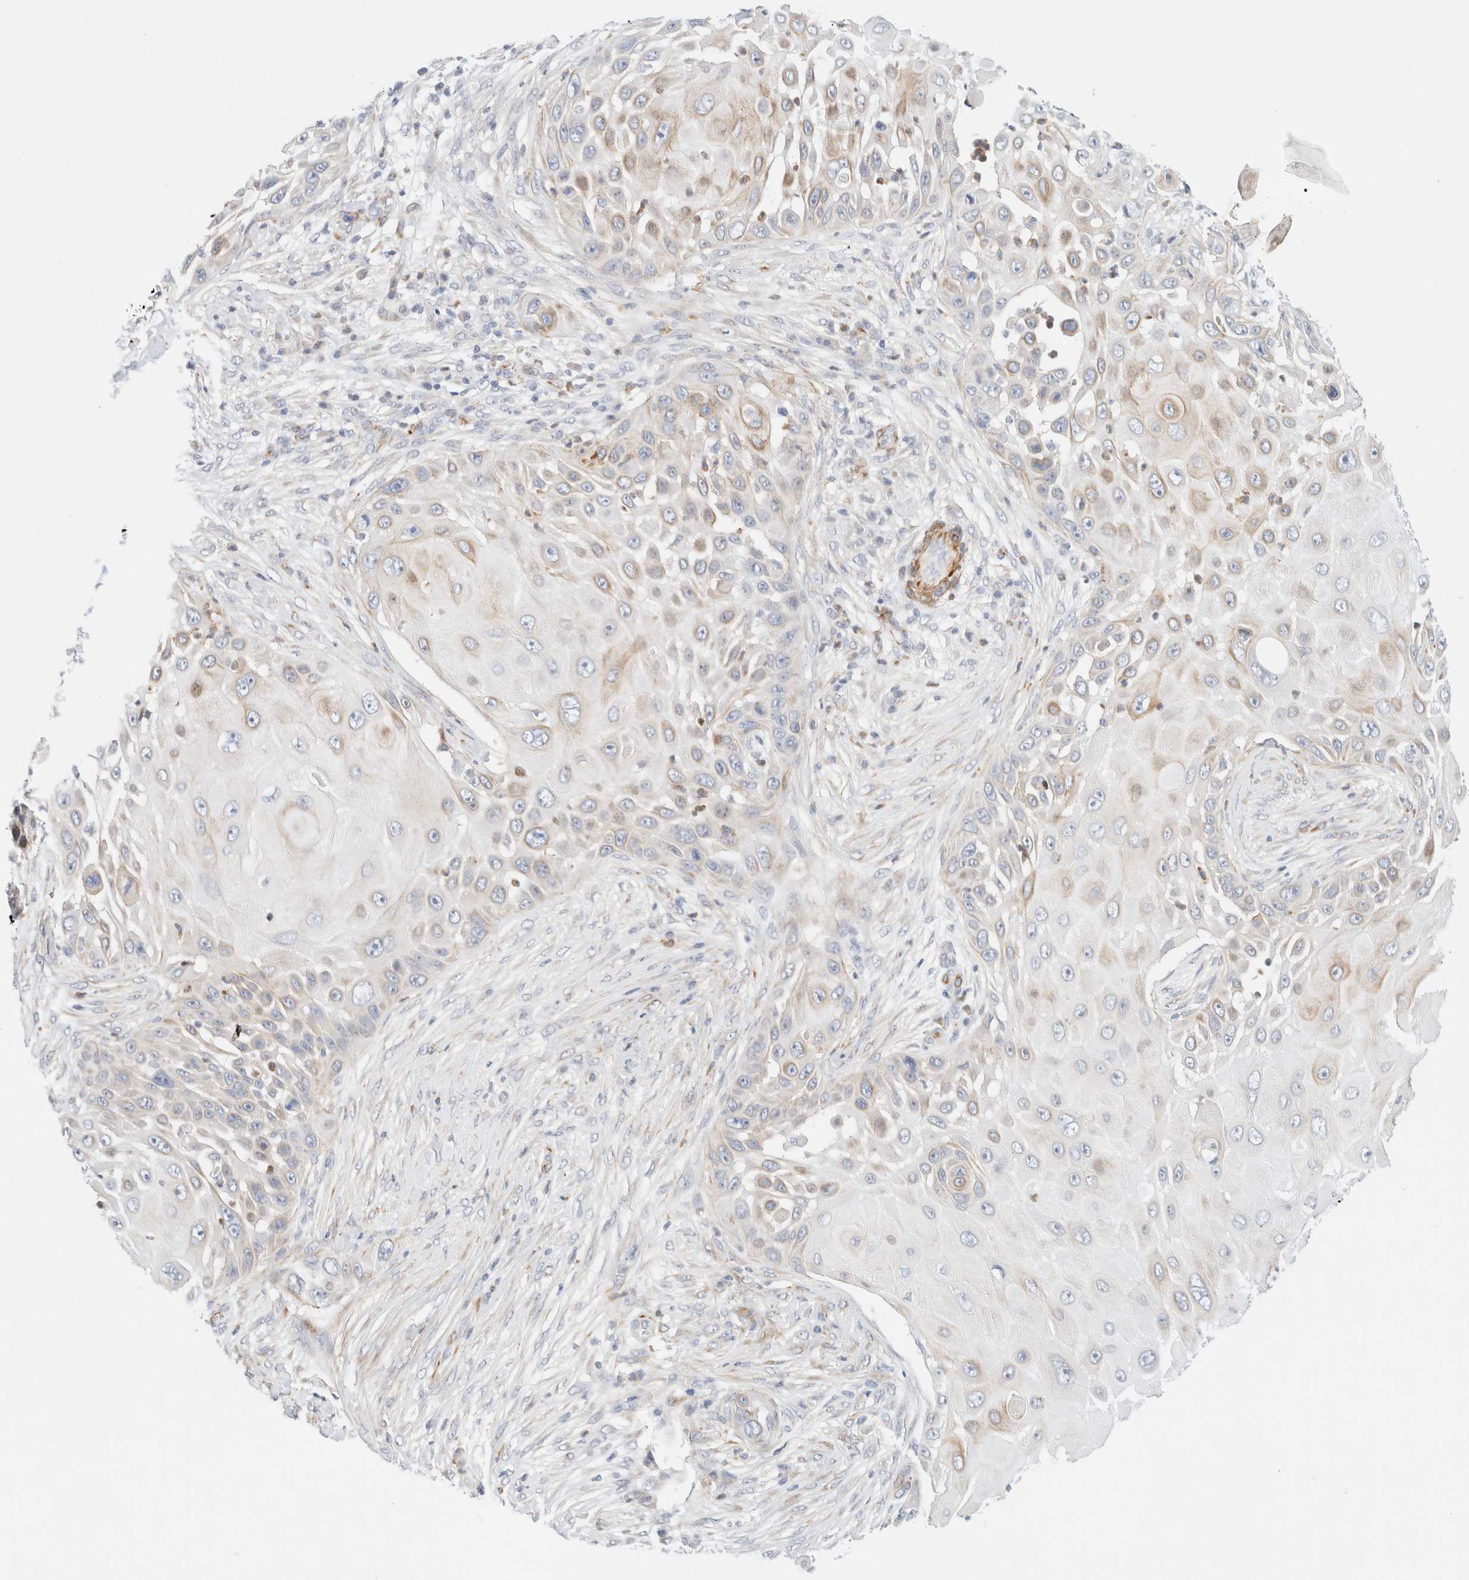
{"staining": {"intensity": "moderate", "quantity": "<25%", "location": "cytoplasmic/membranous"}, "tissue": "skin cancer", "cell_type": "Tumor cells", "image_type": "cancer", "snomed": [{"axis": "morphology", "description": "Squamous cell carcinoma, NOS"}, {"axis": "topography", "description": "Skin"}], "caption": "A micrograph of skin squamous cell carcinoma stained for a protein shows moderate cytoplasmic/membranous brown staining in tumor cells.", "gene": "SLC25A48", "patient": {"sex": "female", "age": 44}}